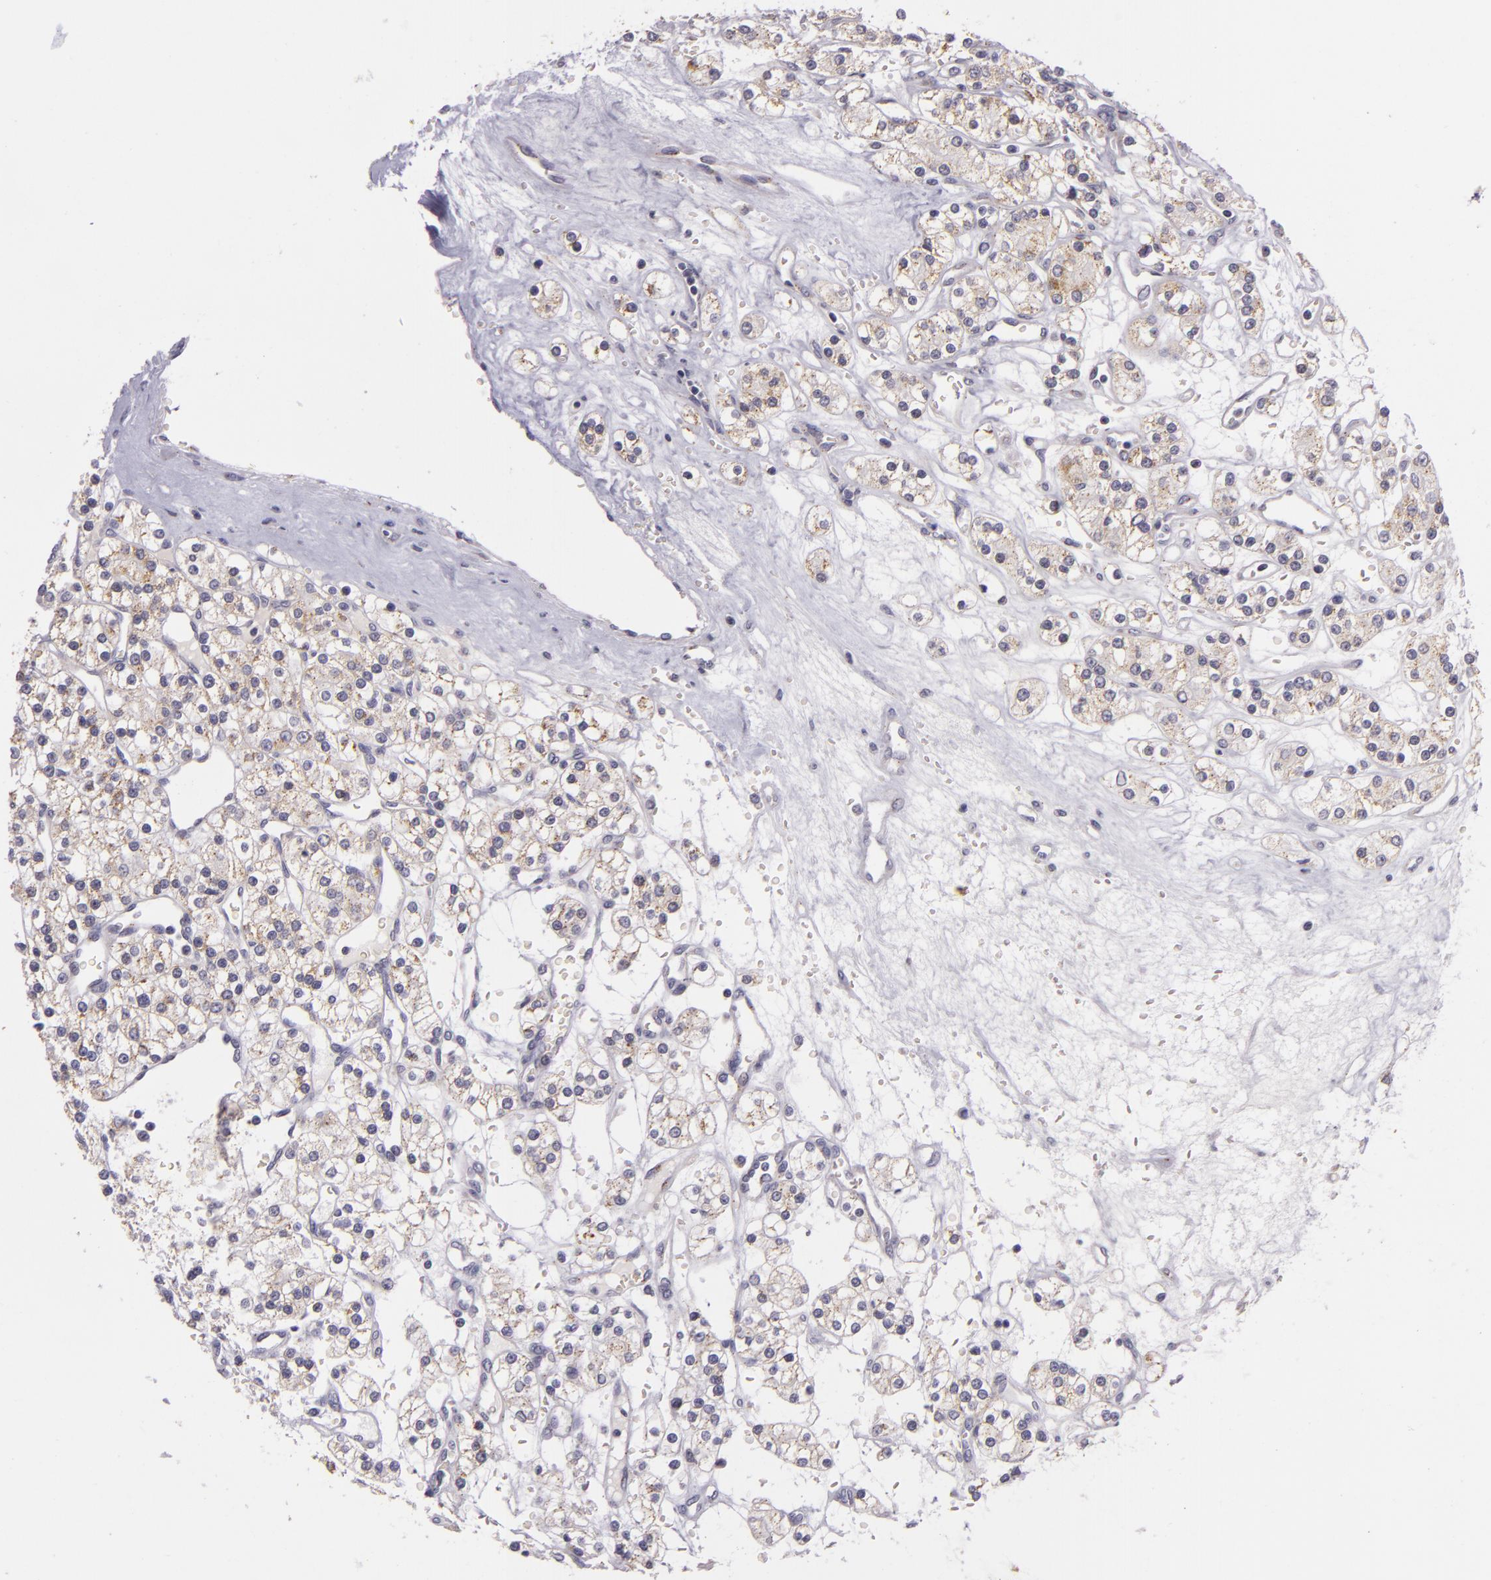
{"staining": {"intensity": "weak", "quantity": "<25%", "location": "cytoplasmic/membranous"}, "tissue": "renal cancer", "cell_type": "Tumor cells", "image_type": "cancer", "snomed": [{"axis": "morphology", "description": "Adenocarcinoma, NOS"}, {"axis": "topography", "description": "Kidney"}], "caption": "Tumor cells show no significant positivity in adenocarcinoma (renal).", "gene": "CILK1", "patient": {"sex": "female", "age": 62}}